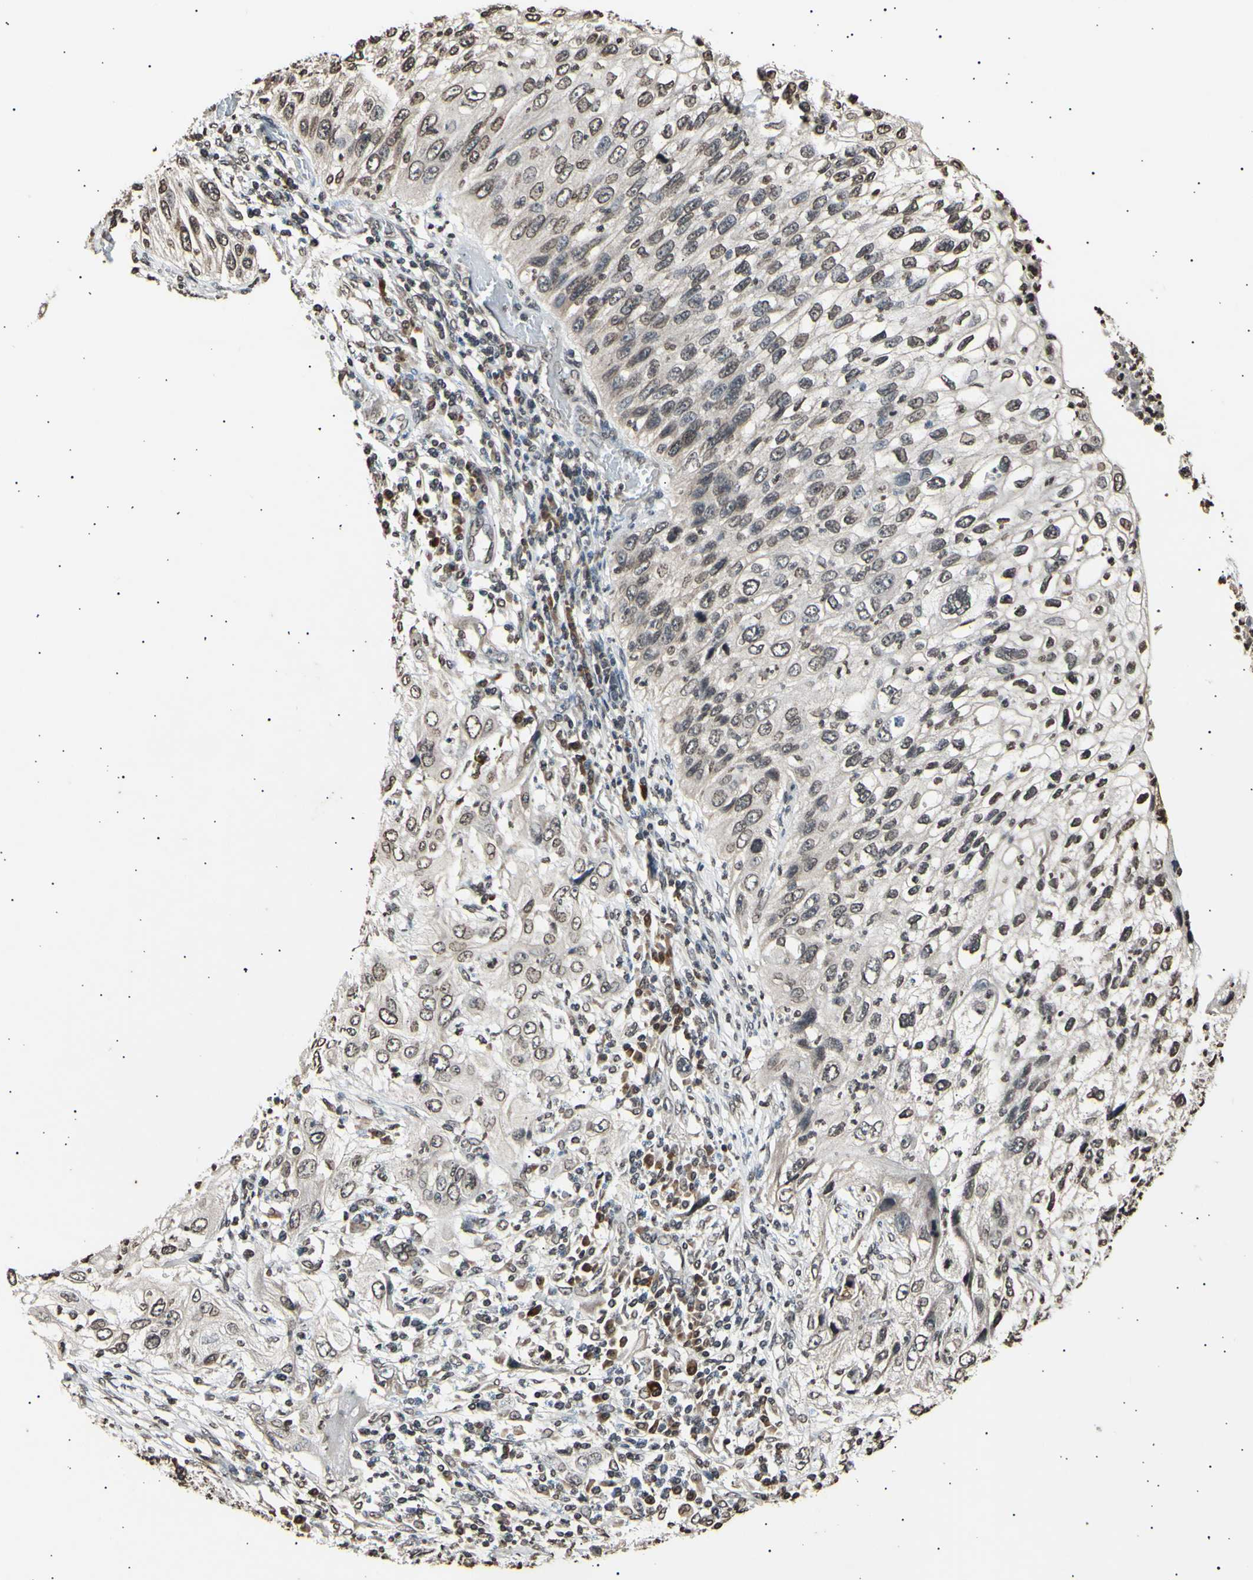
{"staining": {"intensity": "moderate", "quantity": "25%-75%", "location": "cytoplasmic/membranous,nuclear"}, "tissue": "lung cancer", "cell_type": "Tumor cells", "image_type": "cancer", "snomed": [{"axis": "morphology", "description": "Inflammation, NOS"}, {"axis": "morphology", "description": "Squamous cell carcinoma, NOS"}, {"axis": "topography", "description": "Lymph node"}, {"axis": "topography", "description": "Soft tissue"}, {"axis": "topography", "description": "Lung"}], "caption": "Tumor cells display moderate cytoplasmic/membranous and nuclear expression in about 25%-75% of cells in lung squamous cell carcinoma.", "gene": "ANAPC7", "patient": {"sex": "male", "age": 66}}